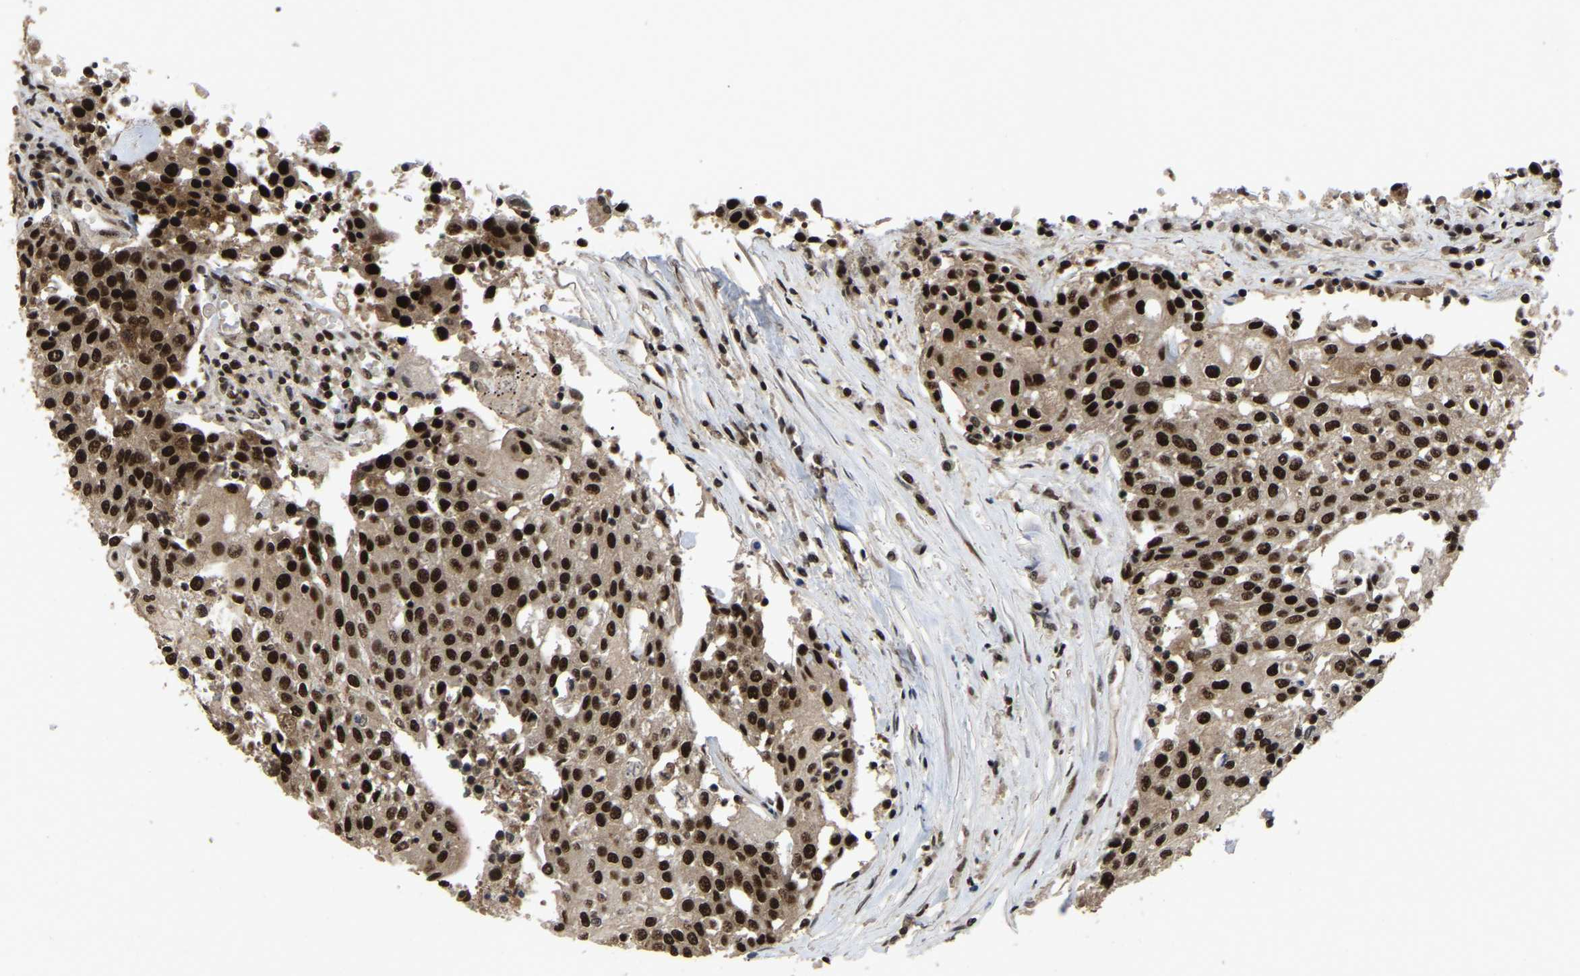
{"staining": {"intensity": "strong", "quantity": ">75%", "location": "nuclear"}, "tissue": "urothelial cancer", "cell_type": "Tumor cells", "image_type": "cancer", "snomed": [{"axis": "morphology", "description": "Urothelial carcinoma, High grade"}, {"axis": "topography", "description": "Urinary bladder"}], "caption": "This is an image of immunohistochemistry staining of high-grade urothelial carcinoma, which shows strong staining in the nuclear of tumor cells.", "gene": "TBL1XR1", "patient": {"sex": "female", "age": 85}}